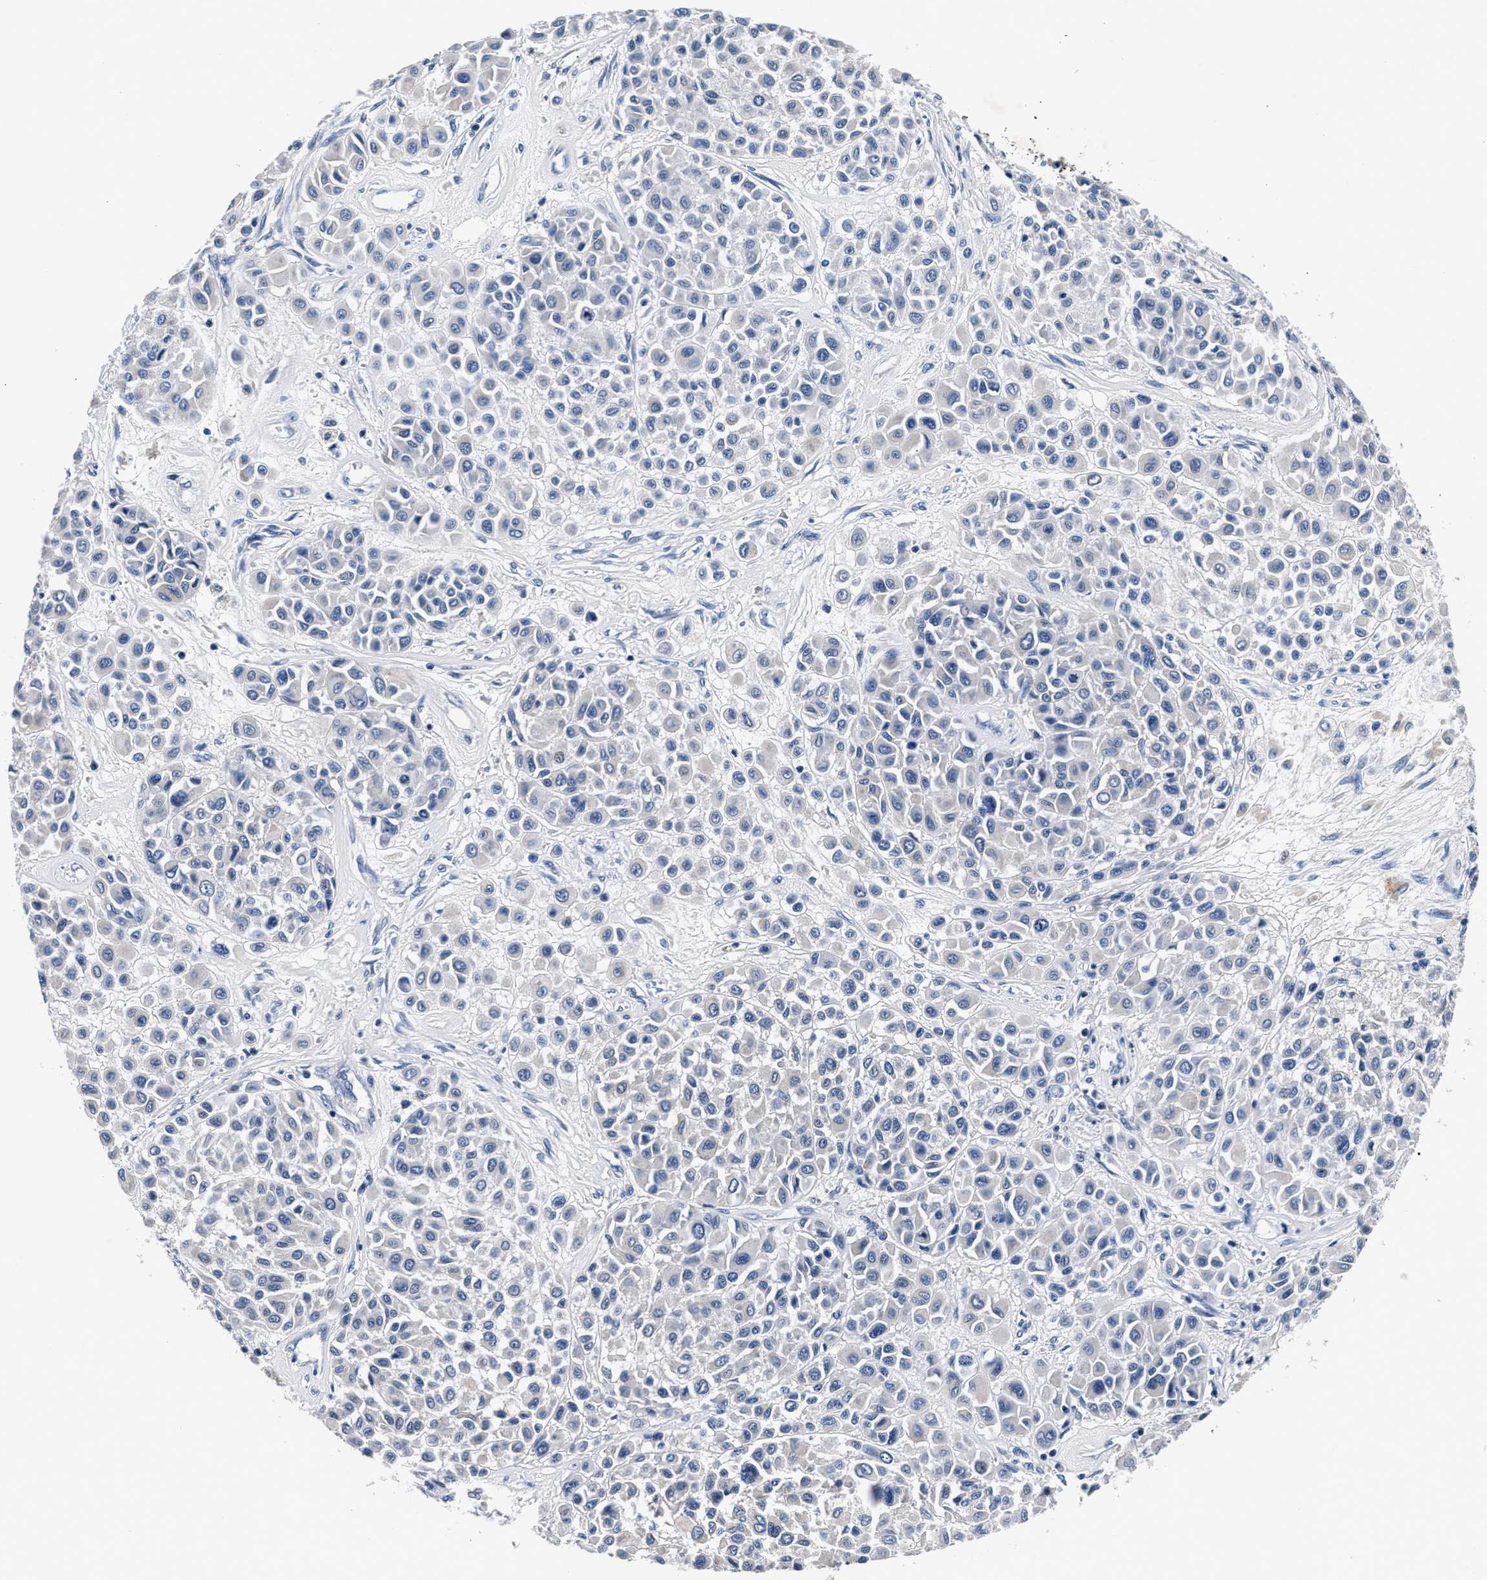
{"staining": {"intensity": "negative", "quantity": "none", "location": "none"}, "tissue": "melanoma", "cell_type": "Tumor cells", "image_type": "cancer", "snomed": [{"axis": "morphology", "description": "Malignant melanoma, Metastatic site"}, {"axis": "topography", "description": "Soft tissue"}], "caption": "Melanoma was stained to show a protein in brown. There is no significant expression in tumor cells.", "gene": "PHF24", "patient": {"sex": "male", "age": 41}}